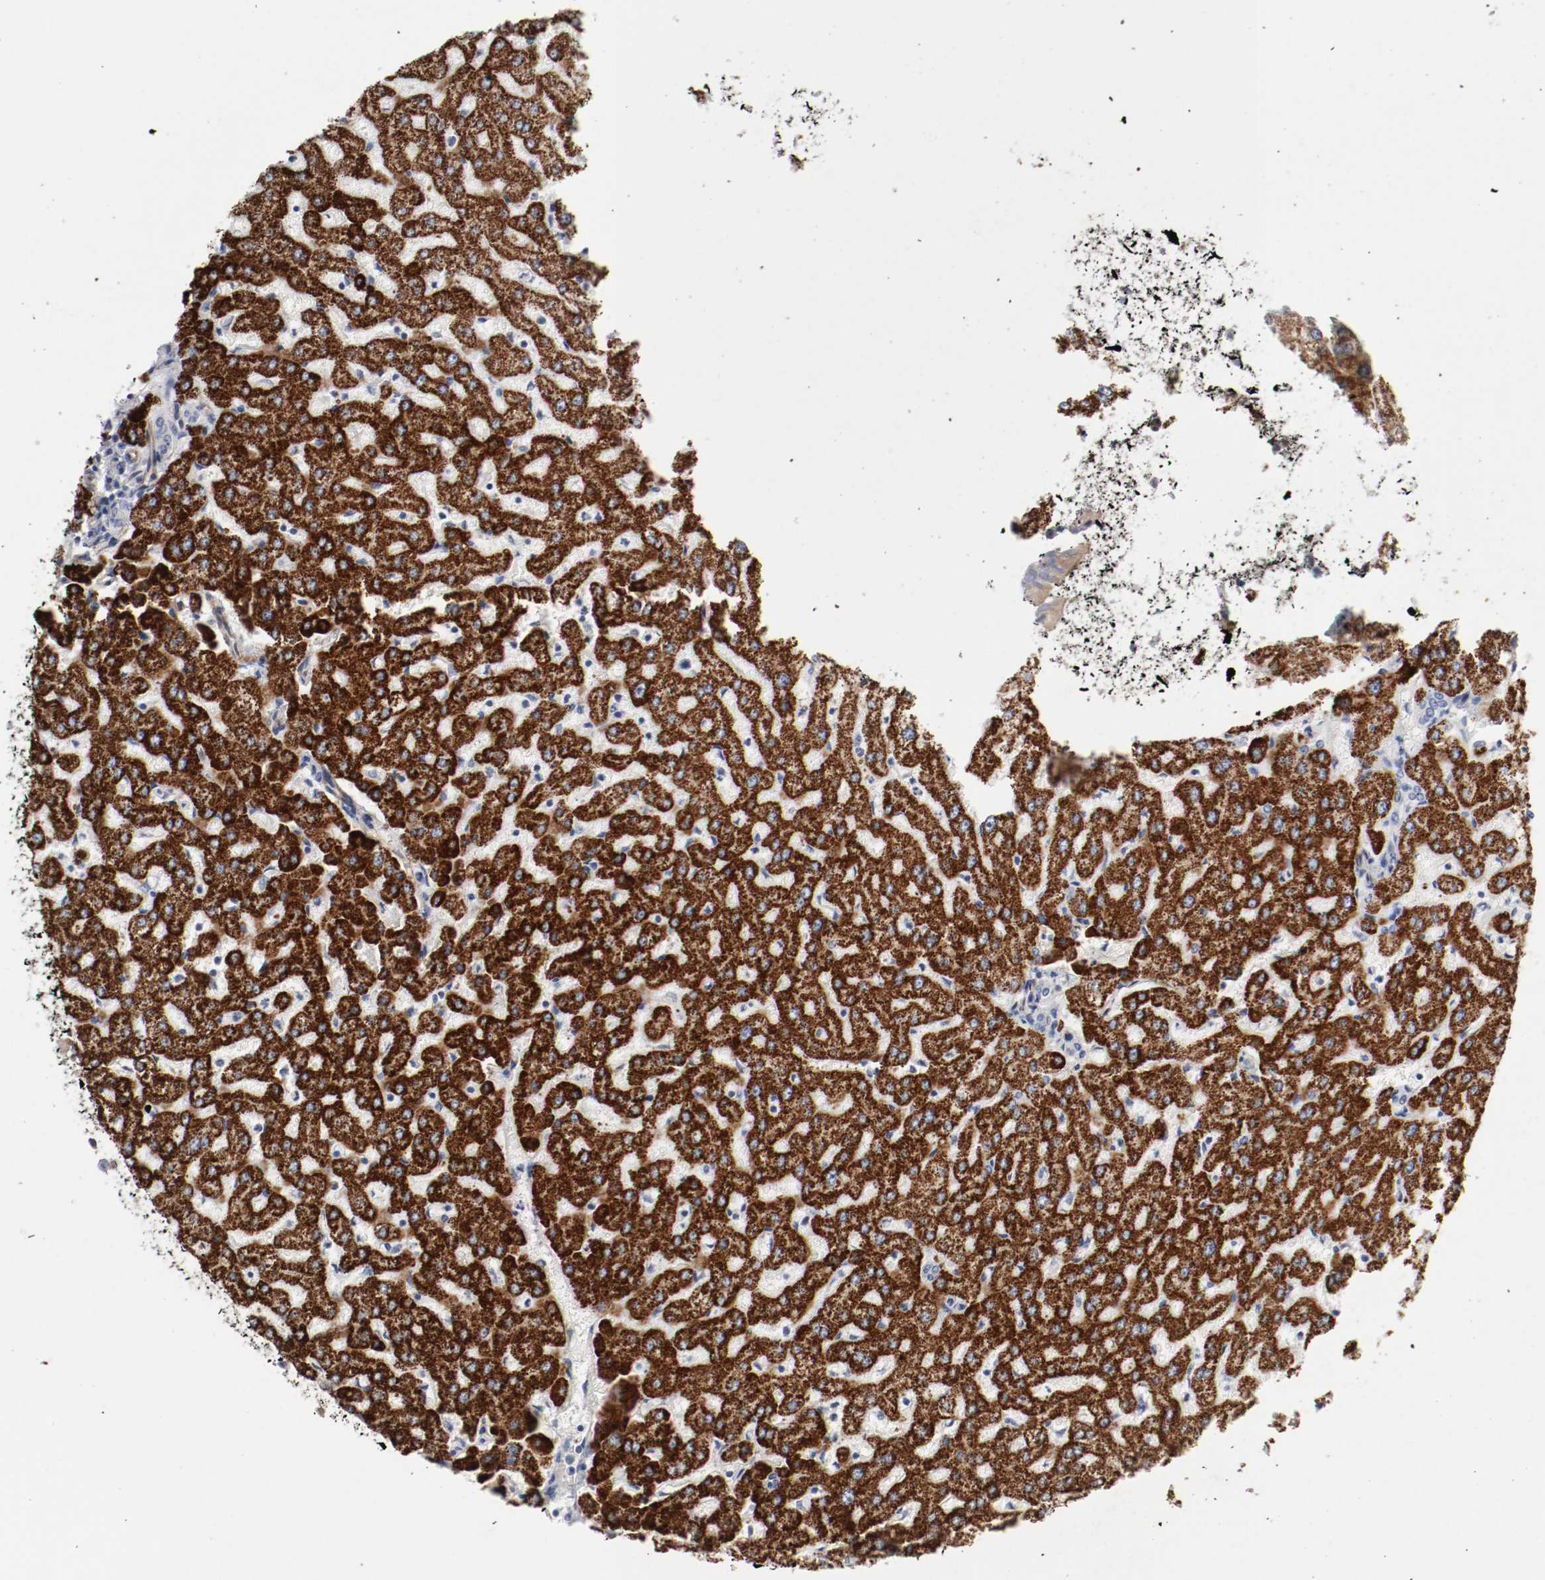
{"staining": {"intensity": "negative", "quantity": "none", "location": "none"}, "tissue": "liver", "cell_type": "Cholangiocytes", "image_type": "normal", "snomed": [{"axis": "morphology", "description": "Normal tissue, NOS"}, {"axis": "morphology", "description": "Fibrosis, NOS"}, {"axis": "topography", "description": "Liver"}], "caption": "The micrograph exhibits no staining of cholangiocytes in normal liver. (DAB immunohistochemistry, high magnification).", "gene": "GIT1", "patient": {"sex": "female", "age": 29}}